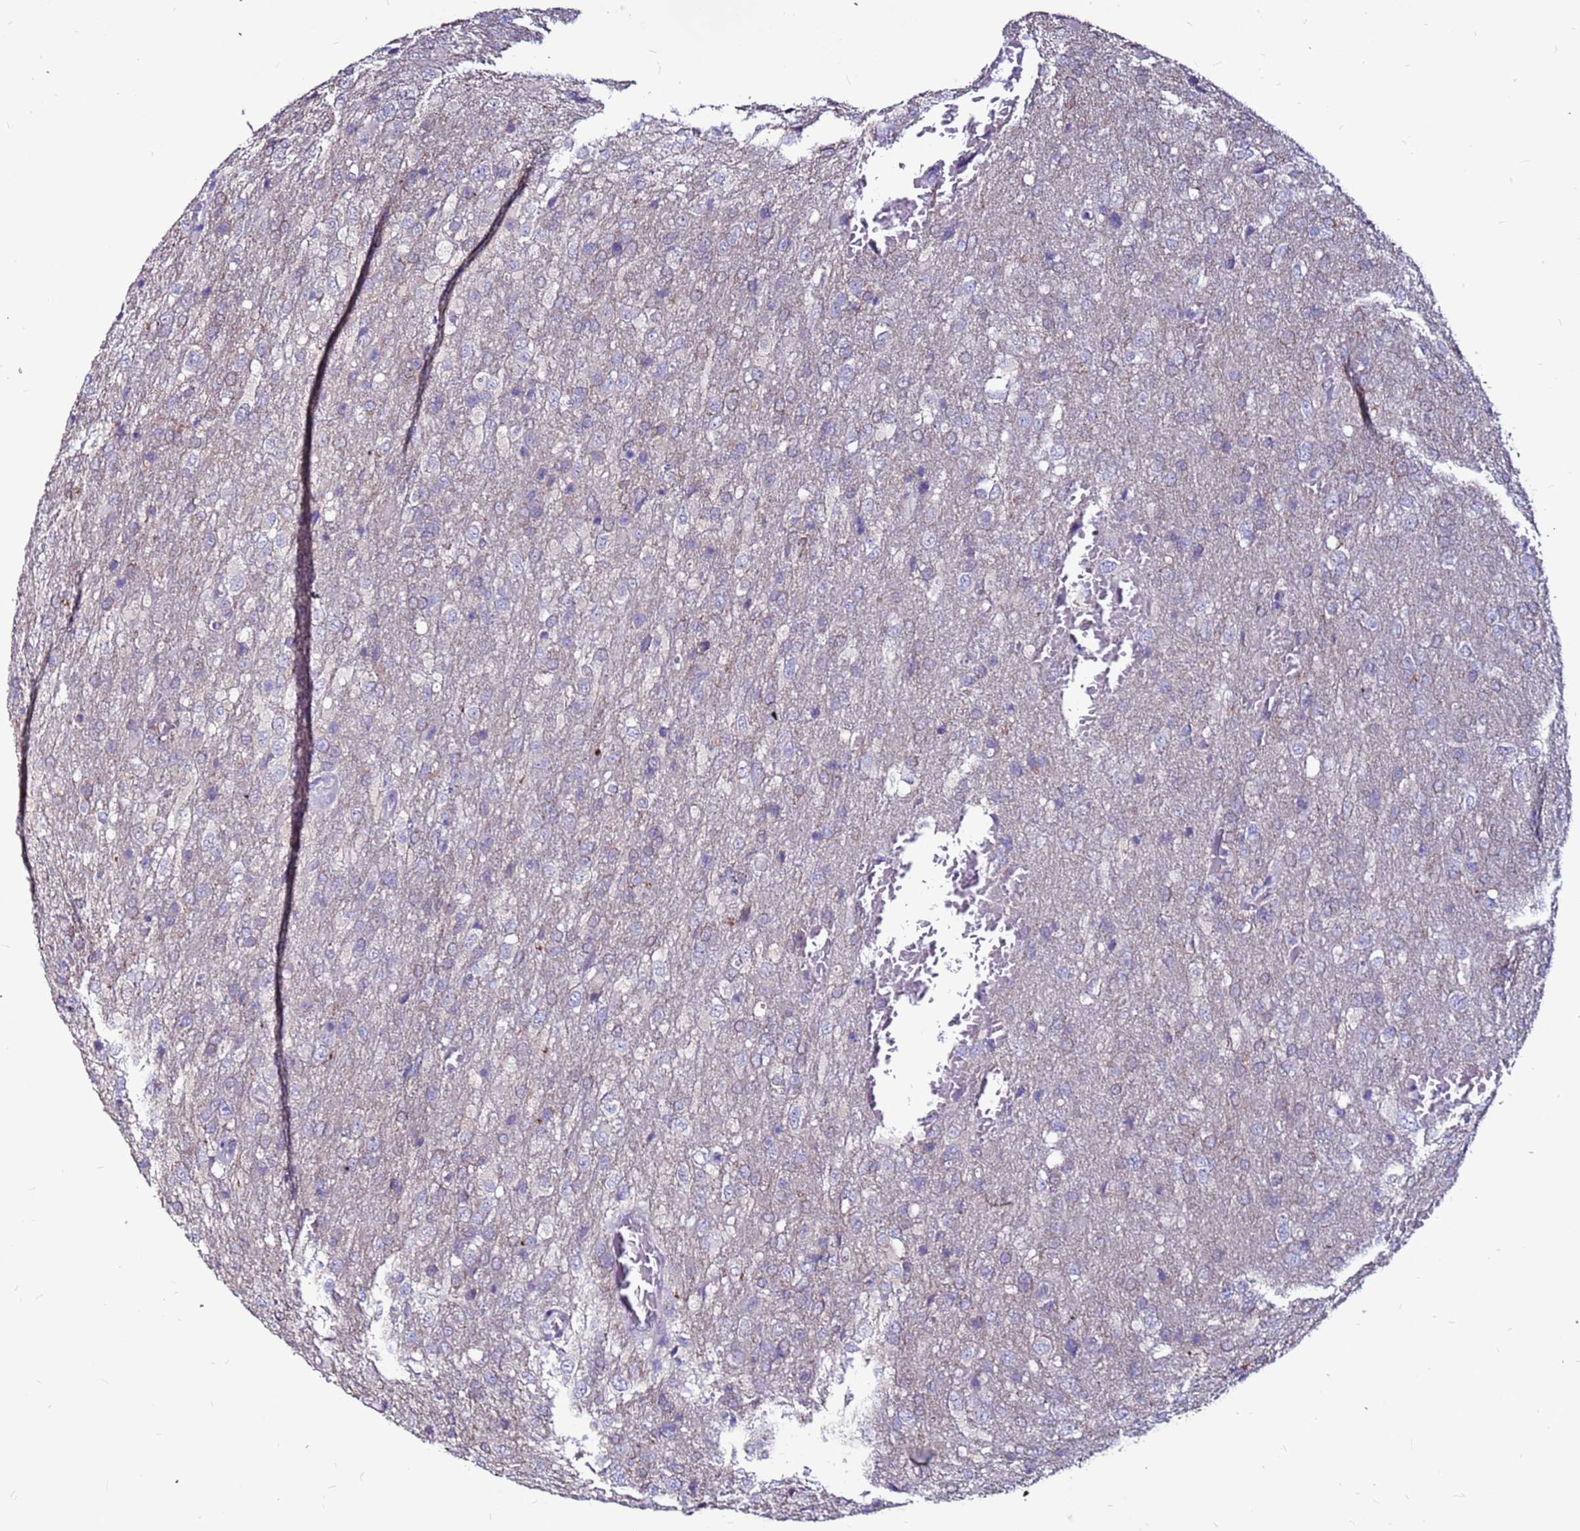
{"staining": {"intensity": "negative", "quantity": "none", "location": "none"}, "tissue": "glioma", "cell_type": "Tumor cells", "image_type": "cancer", "snomed": [{"axis": "morphology", "description": "Glioma, malignant, High grade"}, {"axis": "topography", "description": "Brain"}], "caption": "This is an immunohistochemistry image of malignant glioma (high-grade). There is no positivity in tumor cells.", "gene": "SLC44A3", "patient": {"sex": "female", "age": 74}}